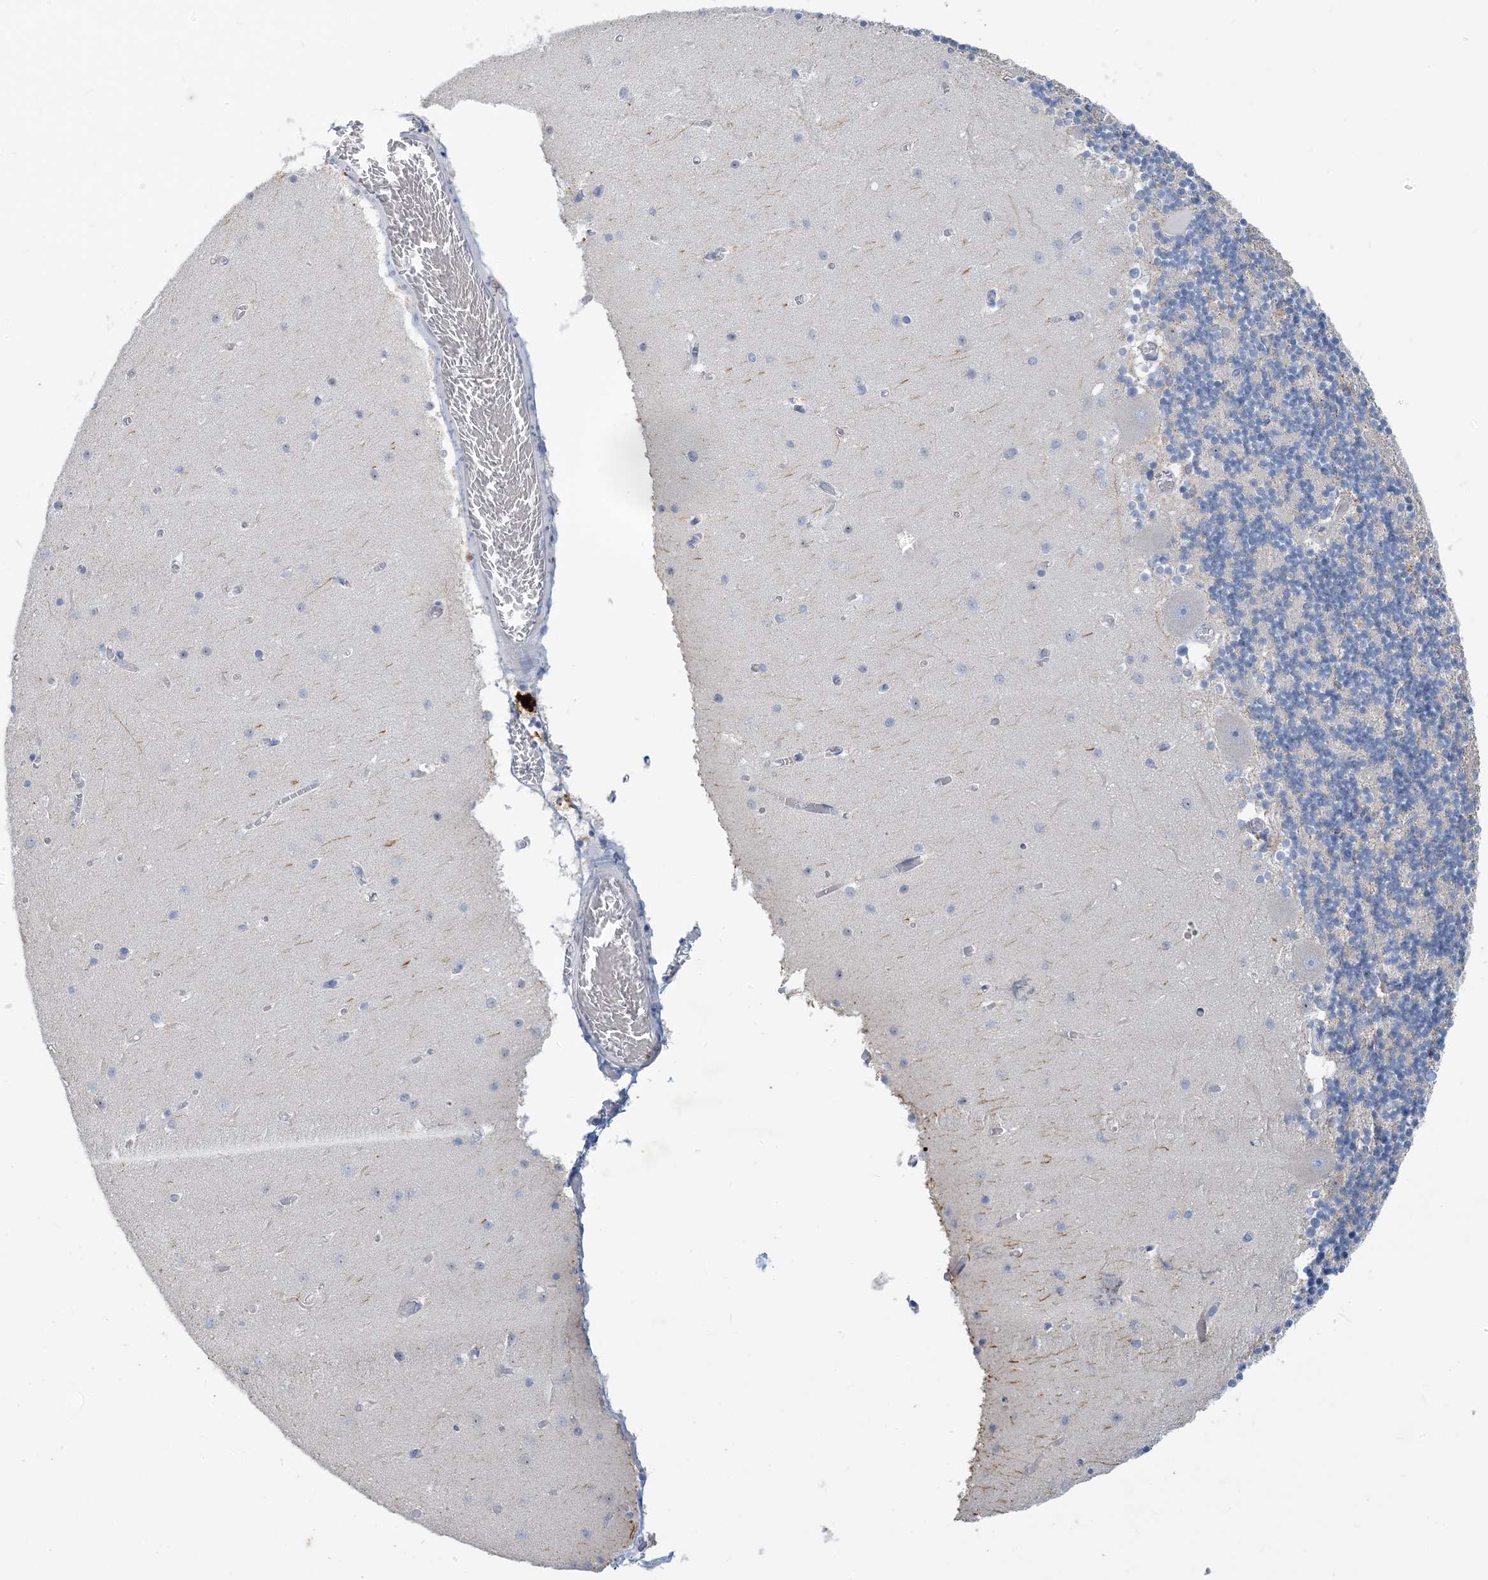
{"staining": {"intensity": "negative", "quantity": "none", "location": "none"}, "tissue": "cerebellum", "cell_type": "Cells in granular layer", "image_type": "normal", "snomed": [{"axis": "morphology", "description": "Normal tissue, NOS"}, {"axis": "topography", "description": "Cerebellum"}], "caption": "Micrograph shows no protein positivity in cells in granular layer of benign cerebellum. (DAB (3,3'-diaminobenzidine) immunohistochemistry with hematoxylin counter stain).", "gene": "ZCCHC12", "patient": {"sex": "female", "age": 28}}